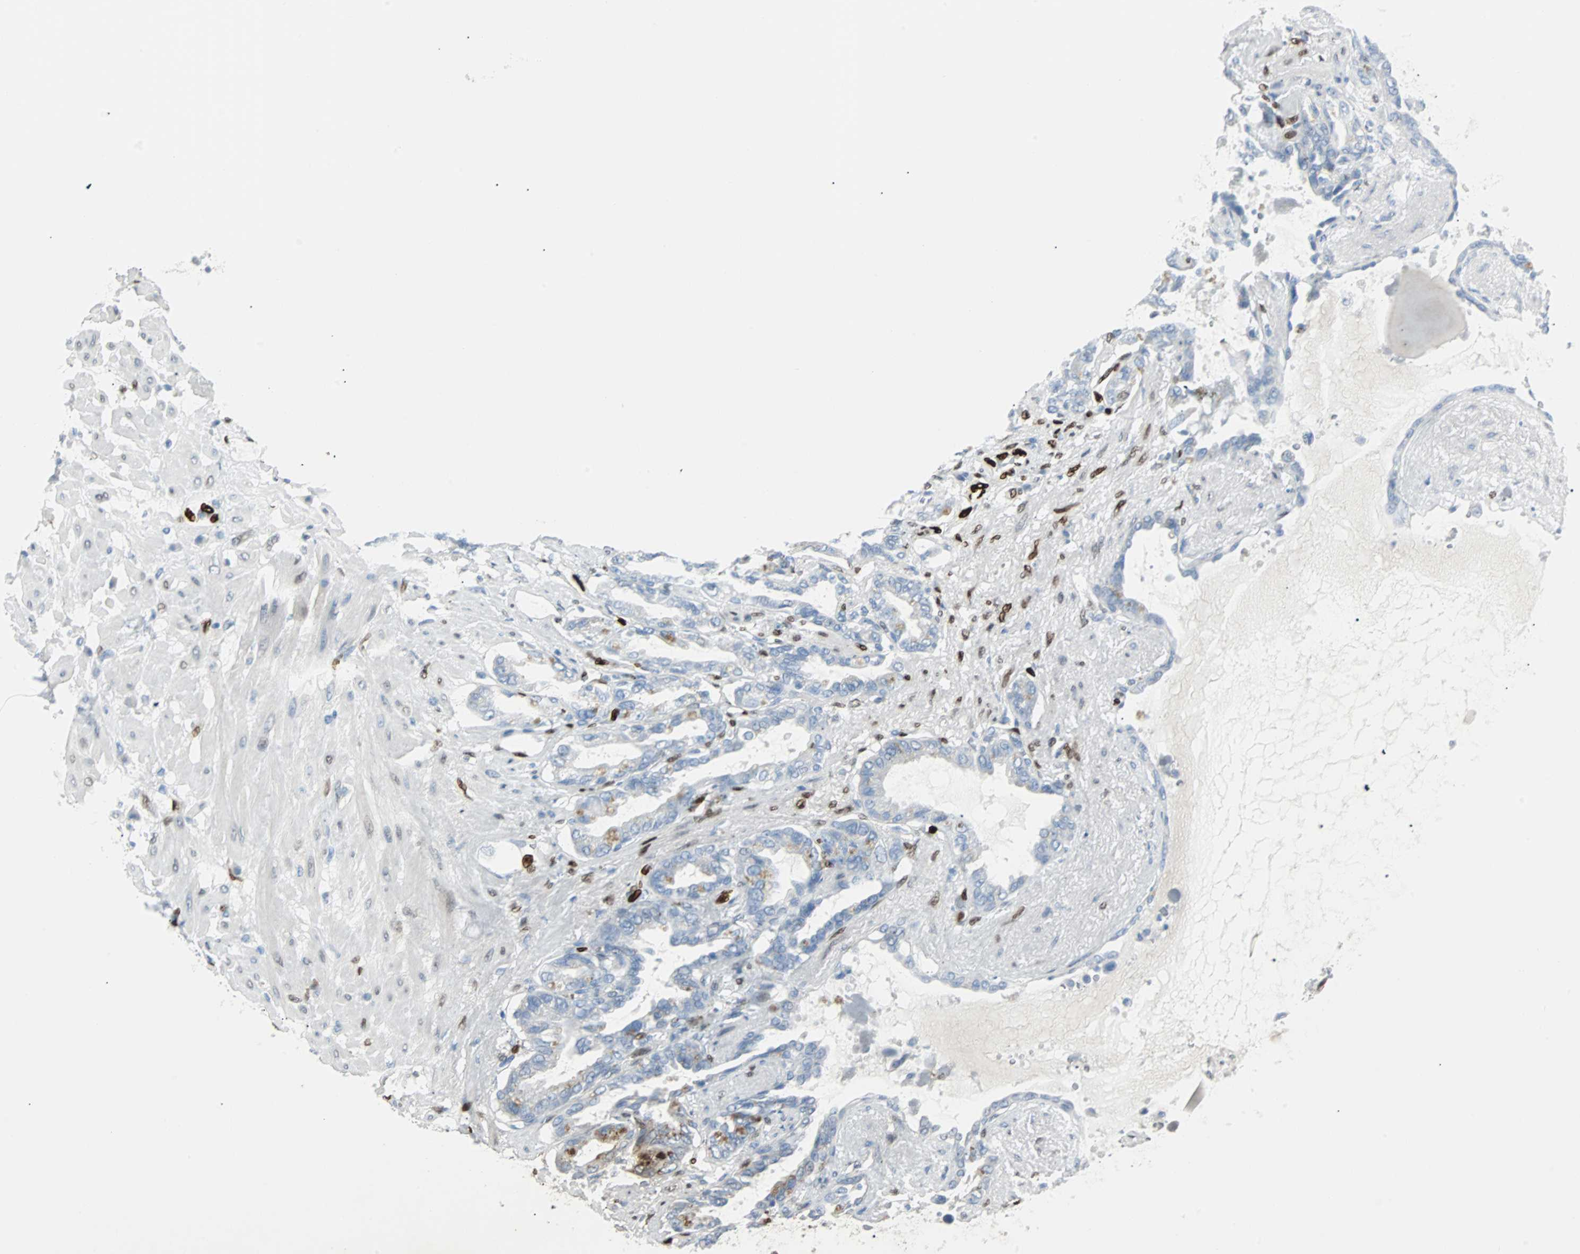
{"staining": {"intensity": "negative", "quantity": "none", "location": "none"}, "tissue": "seminal vesicle", "cell_type": "Glandular cells", "image_type": "normal", "snomed": [{"axis": "morphology", "description": "Normal tissue, NOS"}, {"axis": "topography", "description": "Seminal veicle"}], "caption": "A high-resolution photomicrograph shows immunohistochemistry staining of benign seminal vesicle, which reveals no significant positivity in glandular cells.", "gene": "IL33", "patient": {"sex": "male", "age": 61}}